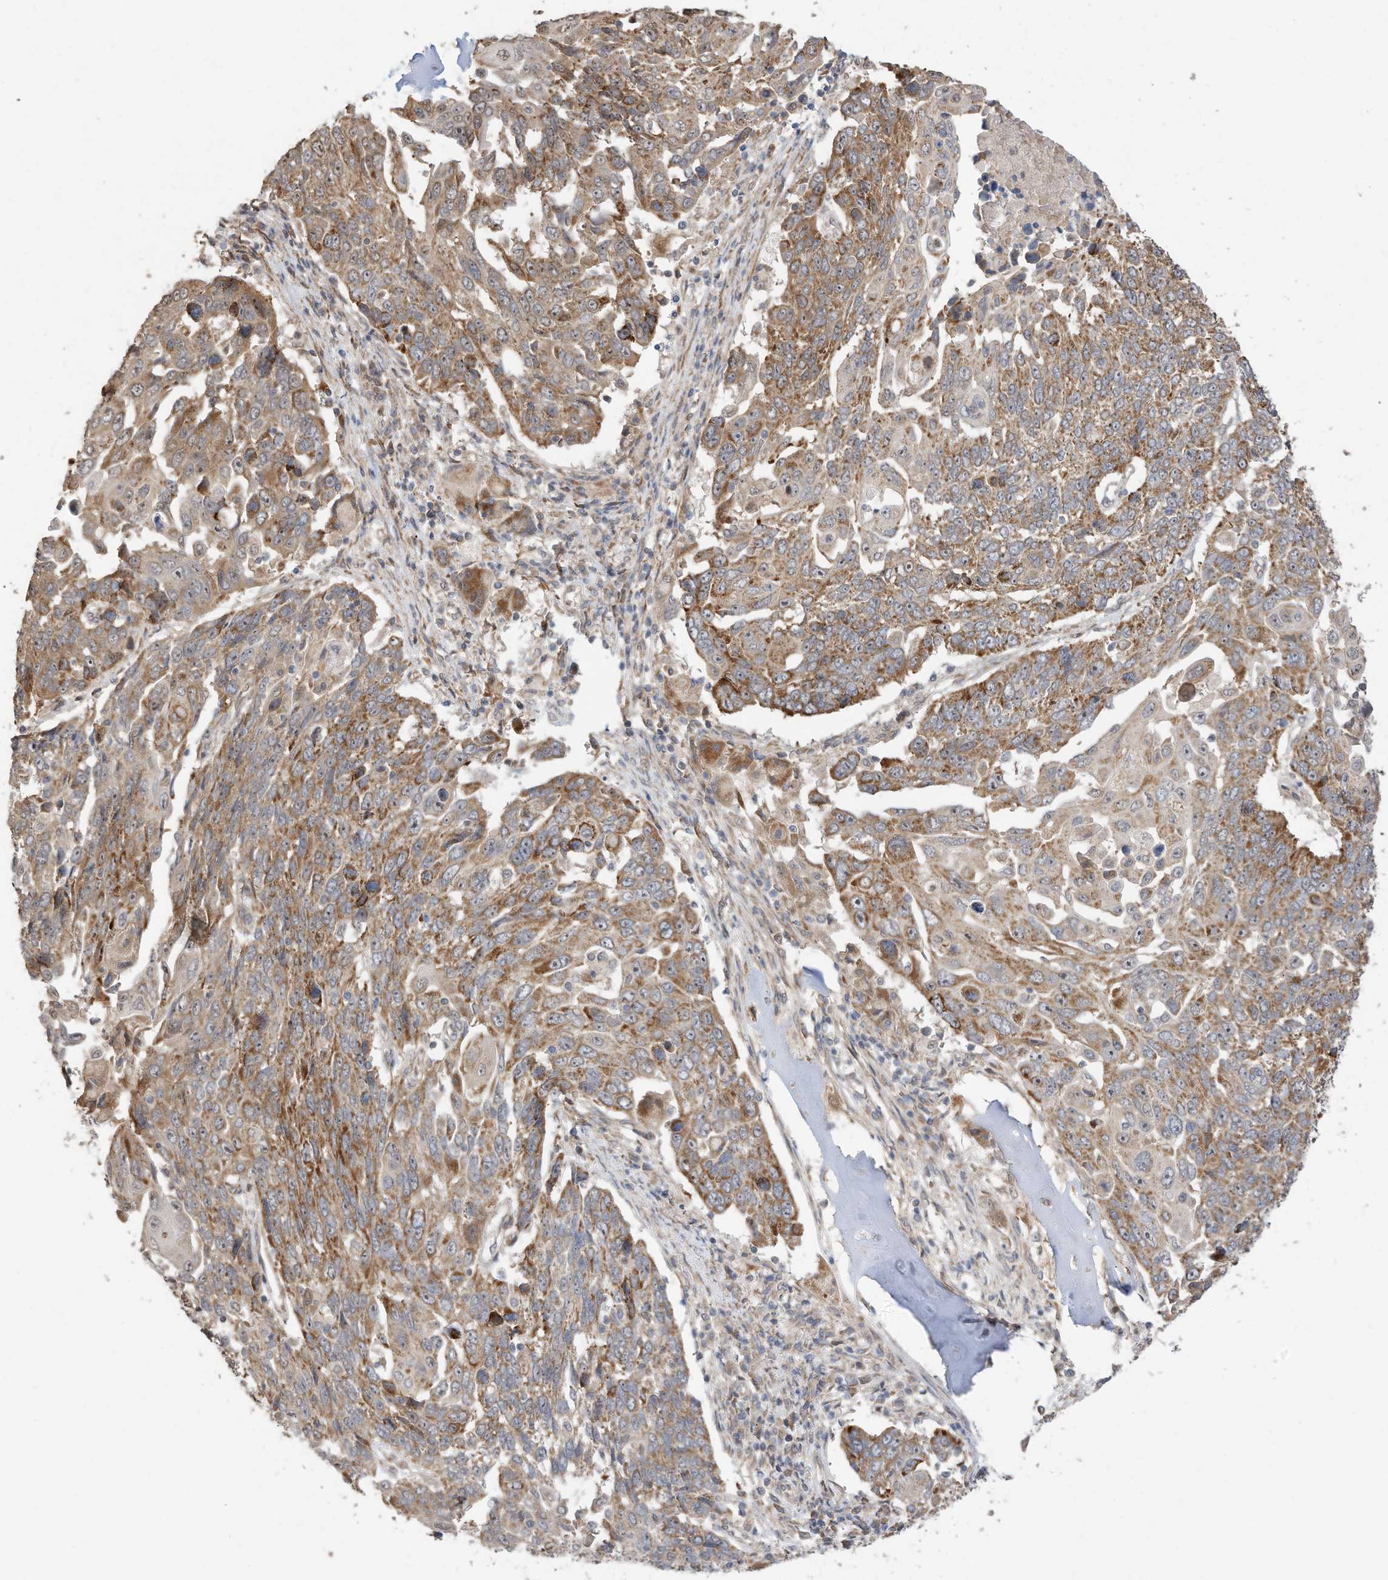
{"staining": {"intensity": "moderate", "quantity": "25%-75%", "location": "cytoplasmic/membranous"}, "tissue": "lung cancer", "cell_type": "Tumor cells", "image_type": "cancer", "snomed": [{"axis": "morphology", "description": "Squamous cell carcinoma, NOS"}, {"axis": "topography", "description": "Lung"}], "caption": "High-magnification brightfield microscopy of lung squamous cell carcinoma stained with DAB (3,3'-diaminobenzidine) (brown) and counterstained with hematoxylin (blue). tumor cells exhibit moderate cytoplasmic/membranous expression is appreciated in approximately25%-75% of cells. Nuclei are stained in blue.", "gene": "CAGE1", "patient": {"sex": "male", "age": 66}}